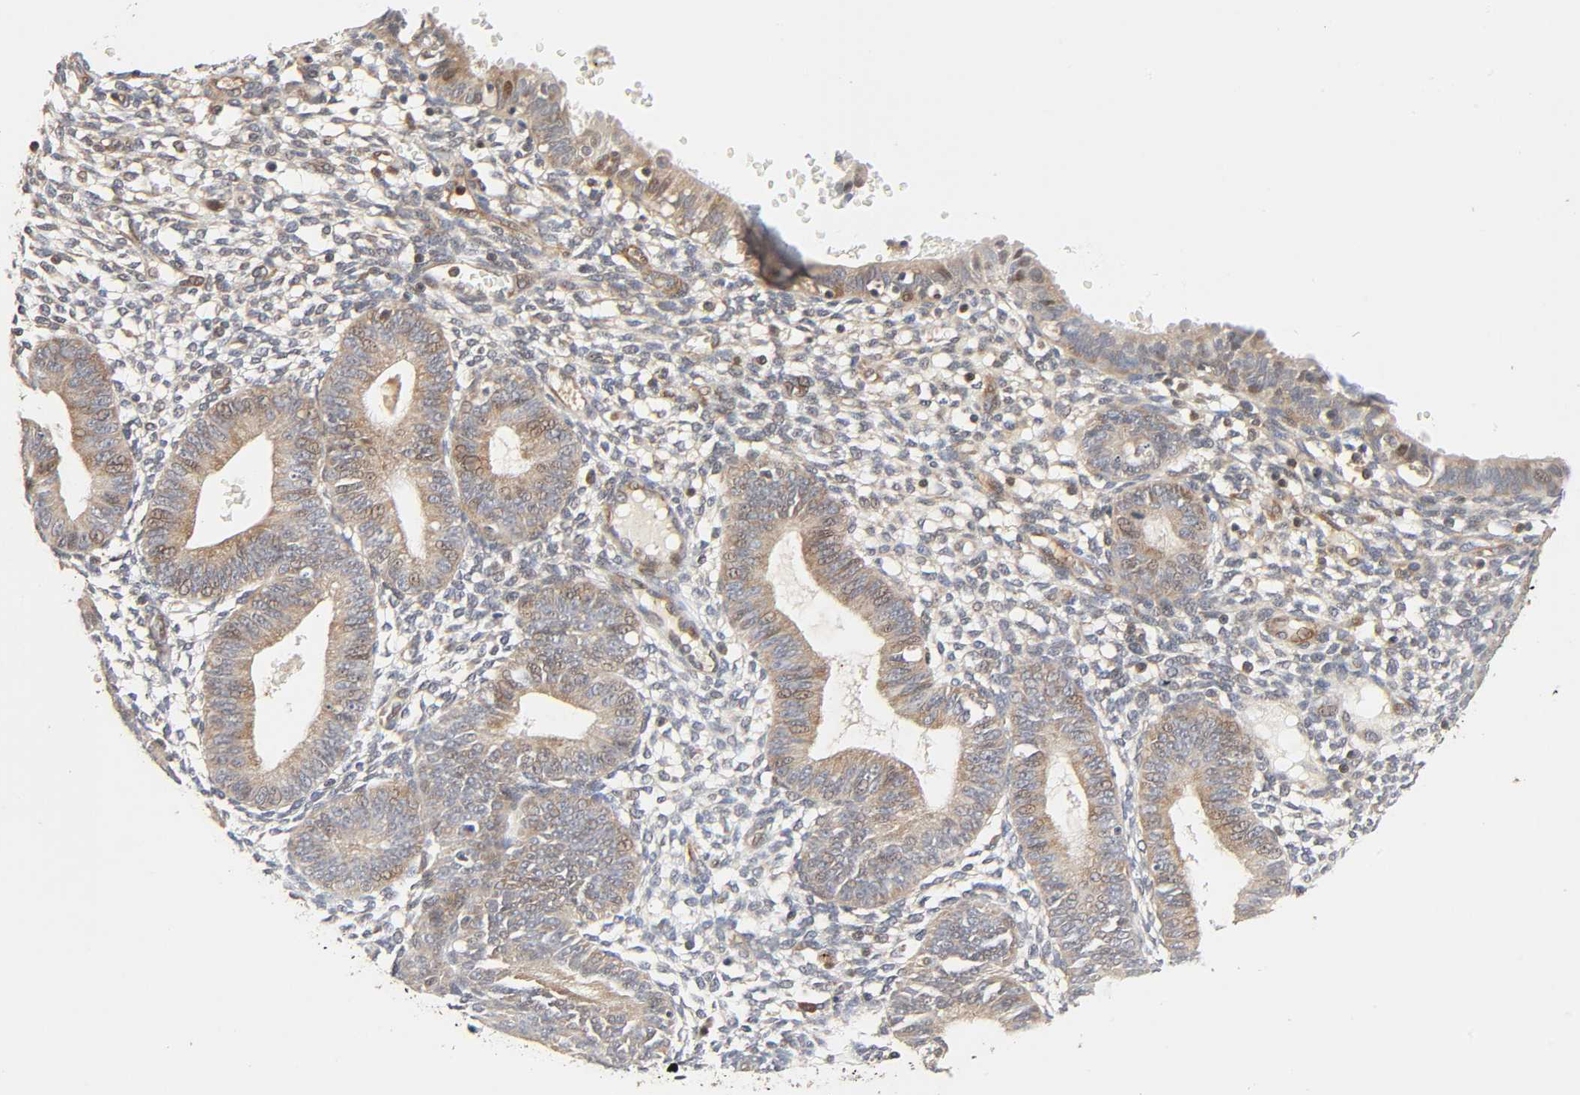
{"staining": {"intensity": "moderate", "quantity": "25%-75%", "location": "cytoplasmic/membranous"}, "tissue": "endometrium", "cell_type": "Cells in endometrial stroma", "image_type": "normal", "snomed": [{"axis": "morphology", "description": "Normal tissue, NOS"}, {"axis": "topography", "description": "Endometrium"}], "caption": "This photomicrograph exhibits unremarkable endometrium stained with IHC to label a protein in brown. The cytoplasmic/membranous of cells in endometrial stroma show moderate positivity for the protein. Nuclei are counter-stained blue.", "gene": "NEMF", "patient": {"sex": "female", "age": 61}}